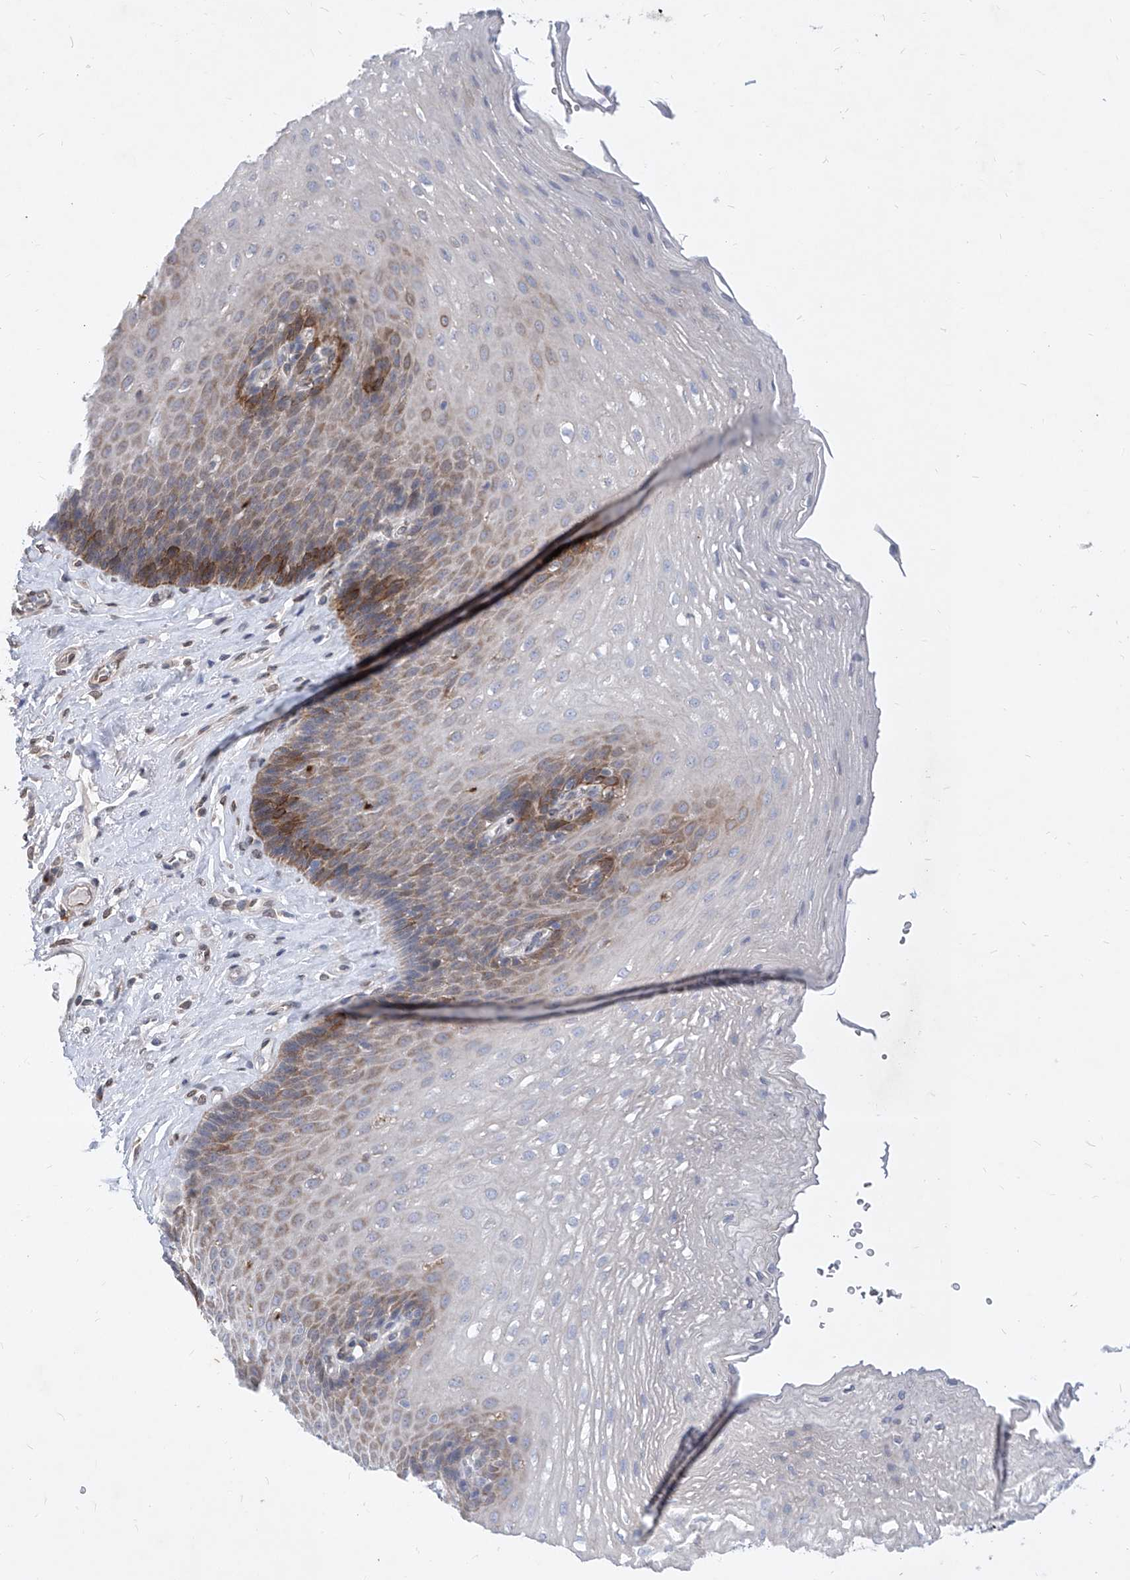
{"staining": {"intensity": "strong", "quantity": "<25%", "location": "cytoplasmic/membranous"}, "tissue": "esophagus", "cell_type": "Squamous epithelial cells", "image_type": "normal", "snomed": [{"axis": "morphology", "description": "Normal tissue, NOS"}, {"axis": "topography", "description": "Esophagus"}], "caption": "An immunohistochemistry micrograph of benign tissue is shown. Protein staining in brown shows strong cytoplasmic/membranous positivity in esophagus within squamous epithelial cells. (IHC, brightfield microscopy, high magnification).", "gene": "MX2", "patient": {"sex": "female", "age": 66}}